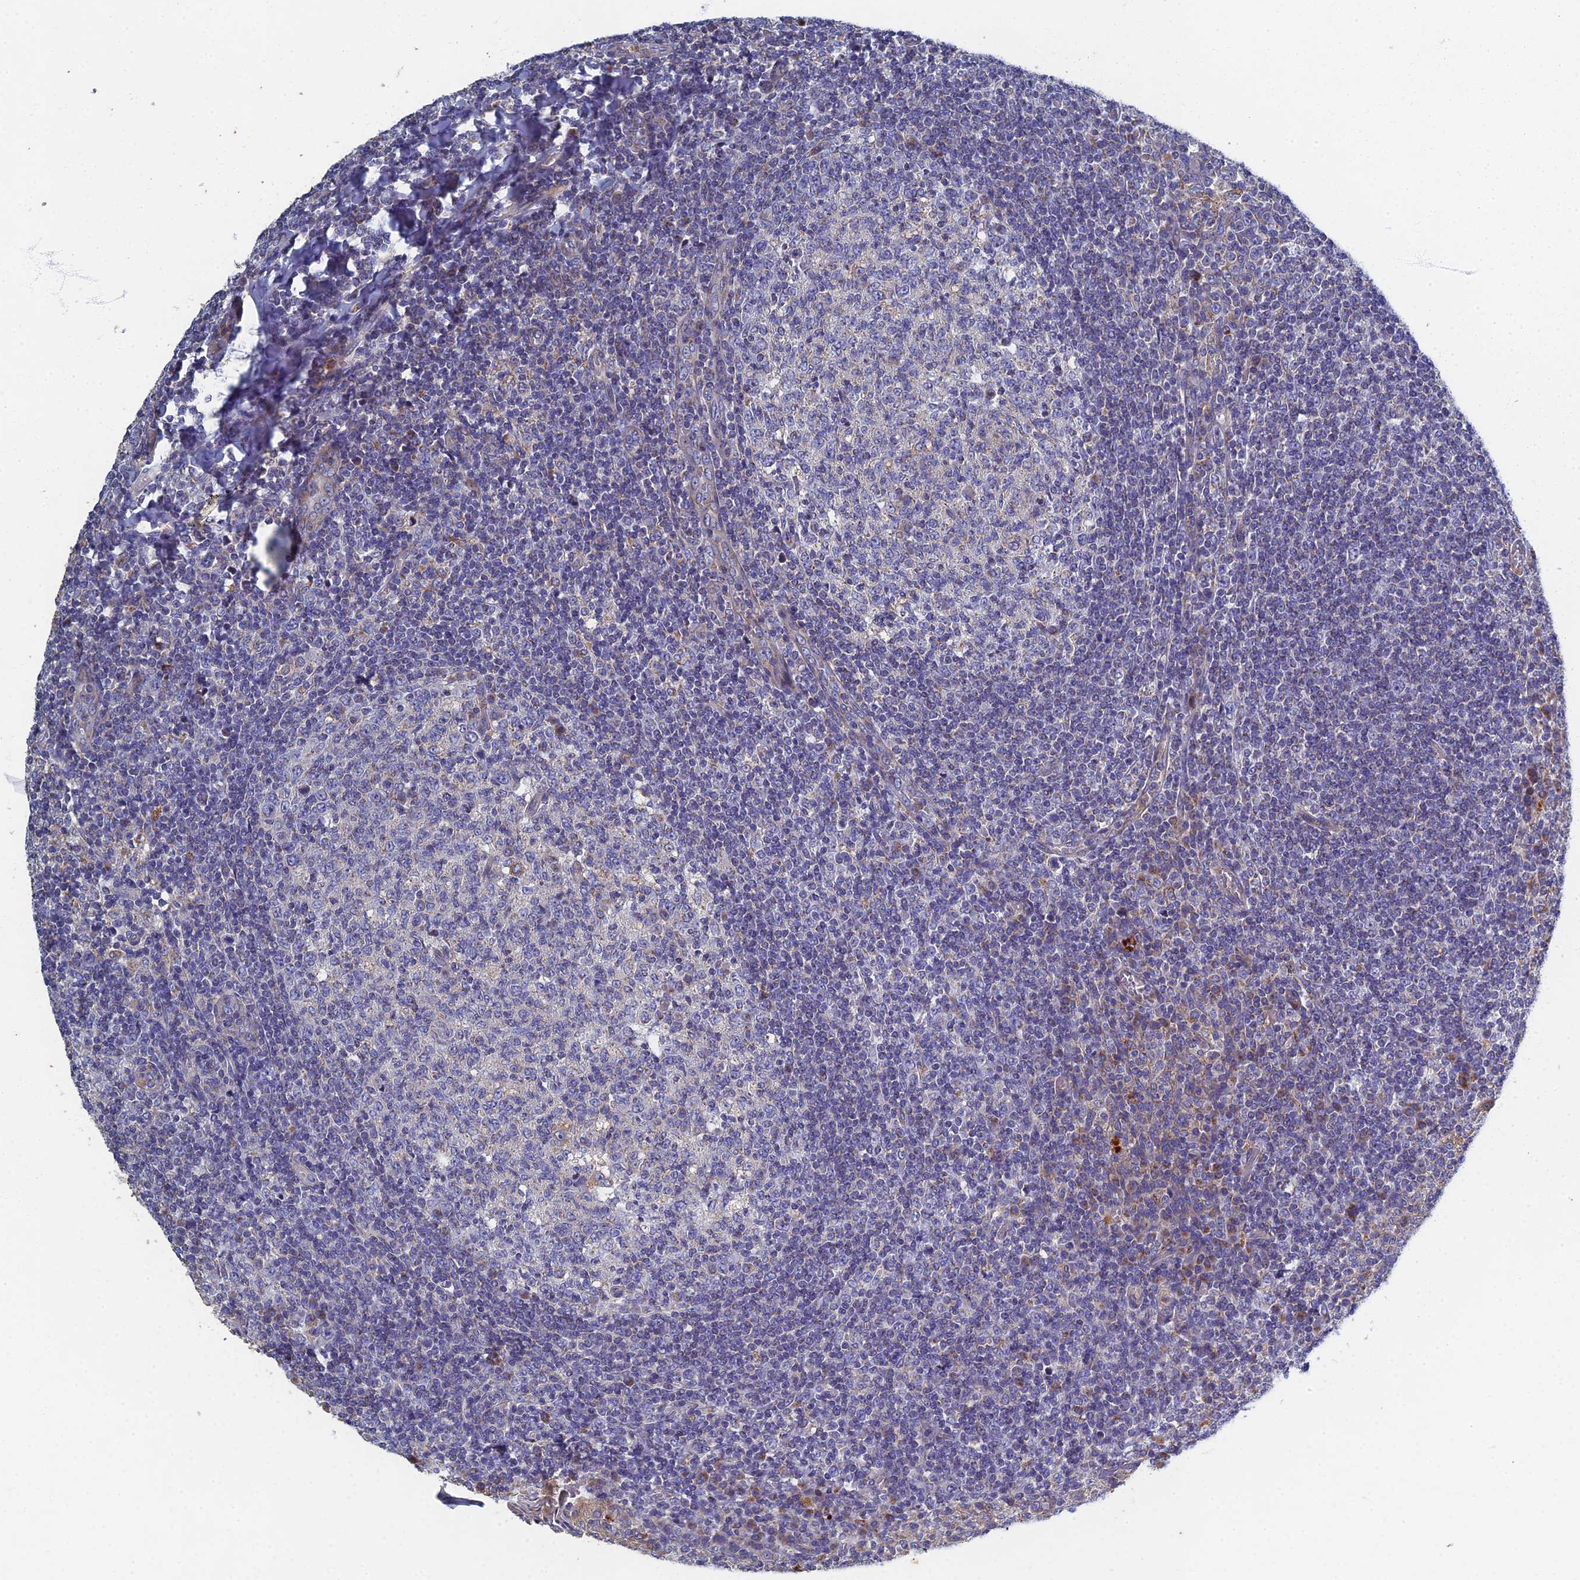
{"staining": {"intensity": "negative", "quantity": "none", "location": "none"}, "tissue": "tonsil", "cell_type": "Germinal center cells", "image_type": "normal", "snomed": [{"axis": "morphology", "description": "Normal tissue, NOS"}, {"axis": "topography", "description": "Tonsil"}], "caption": "DAB immunohistochemical staining of normal human tonsil shows no significant expression in germinal center cells.", "gene": "RNASEK", "patient": {"sex": "female", "age": 19}}